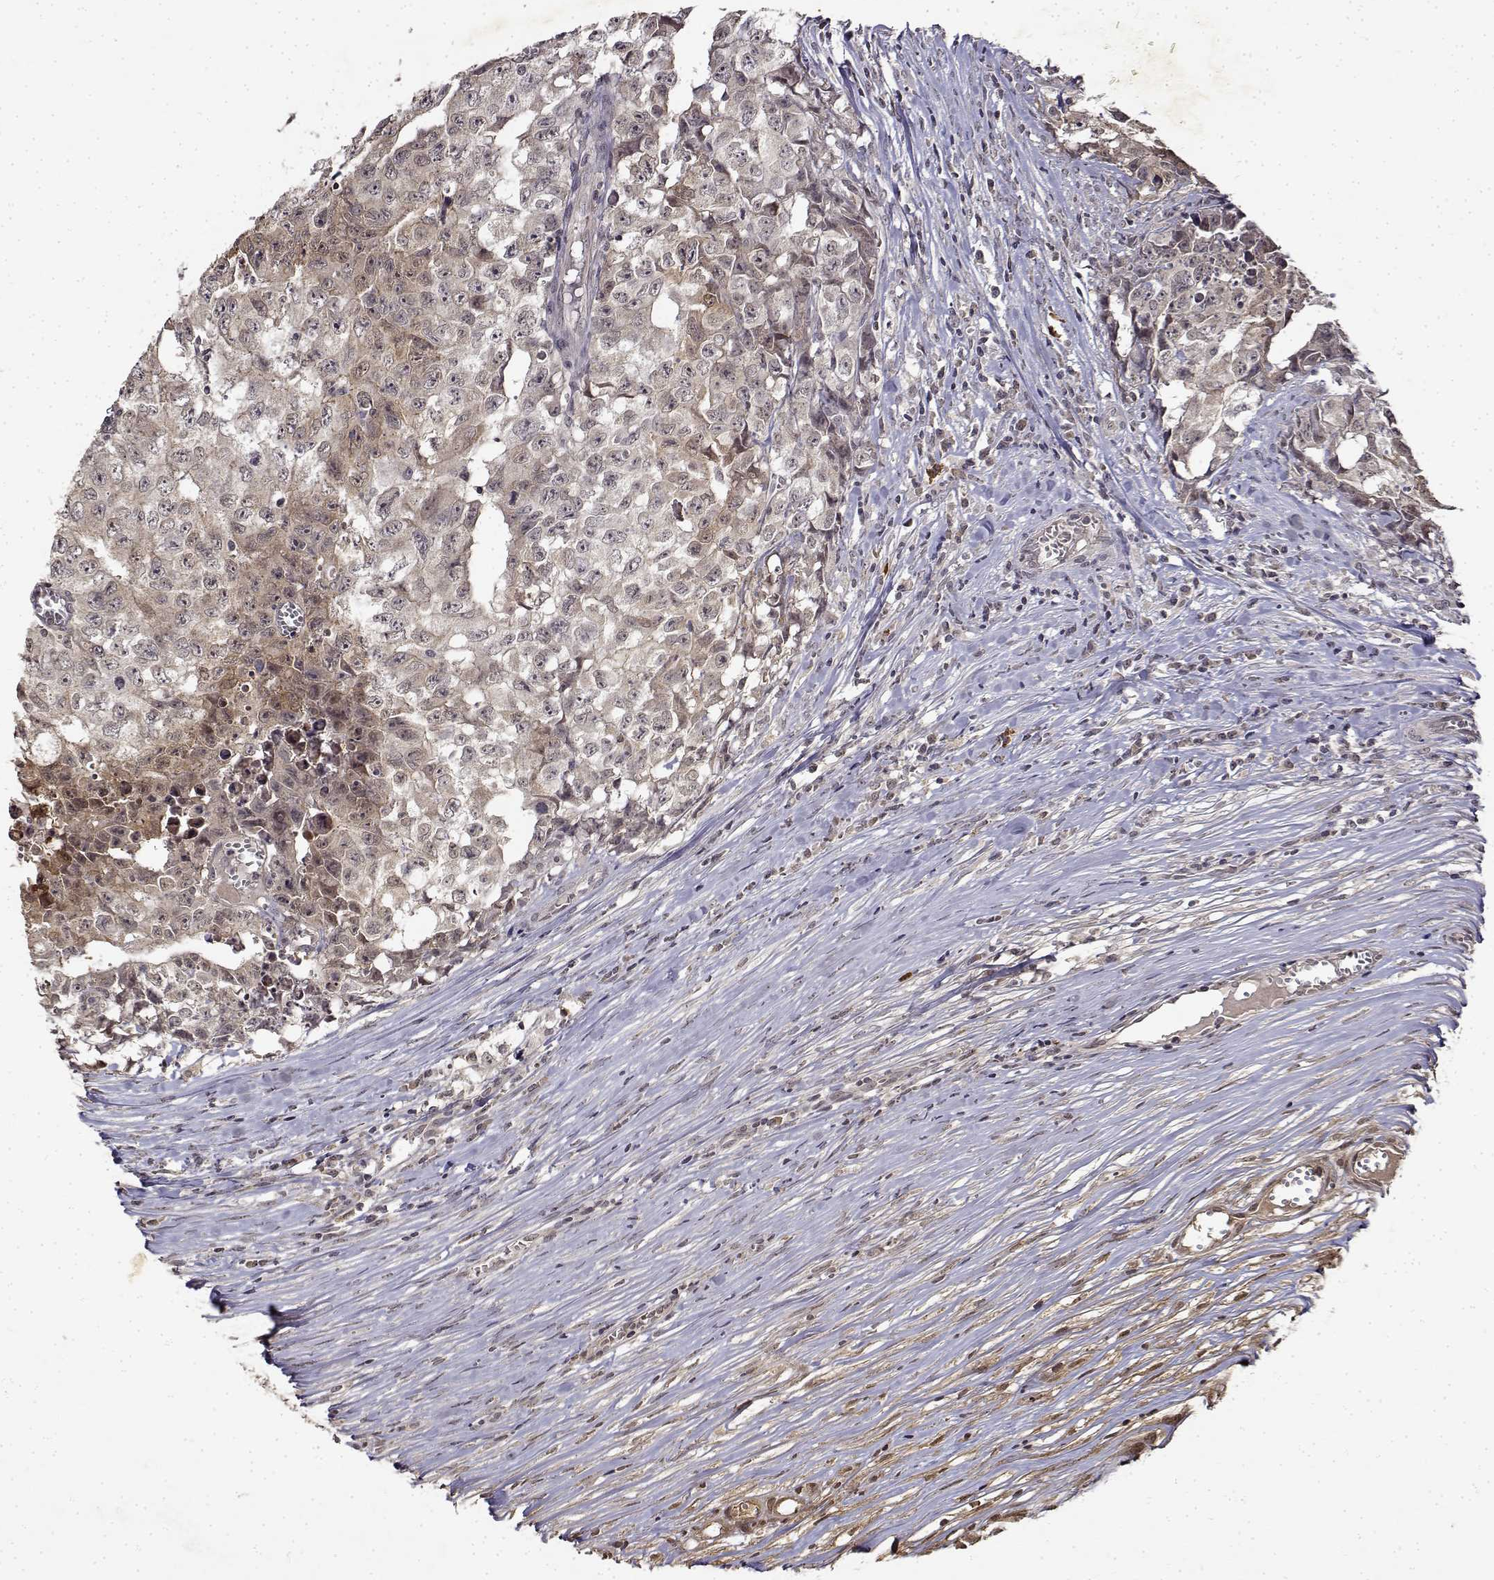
{"staining": {"intensity": "weak", "quantity": ">75%", "location": "cytoplasmic/membranous"}, "tissue": "testis cancer", "cell_type": "Tumor cells", "image_type": "cancer", "snomed": [{"axis": "morphology", "description": "Carcinoma, Embryonal, NOS"}, {"axis": "morphology", "description": "Teratoma, malignant, NOS"}, {"axis": "topography", "description": "Testis"}], "caption": "Testis cancer tissue reveals weak cytoplasmic/membranous staining in approximately >75% of tumor cells", "gene": "BDNF", "patient": {"sex": "male", "age": 24}}